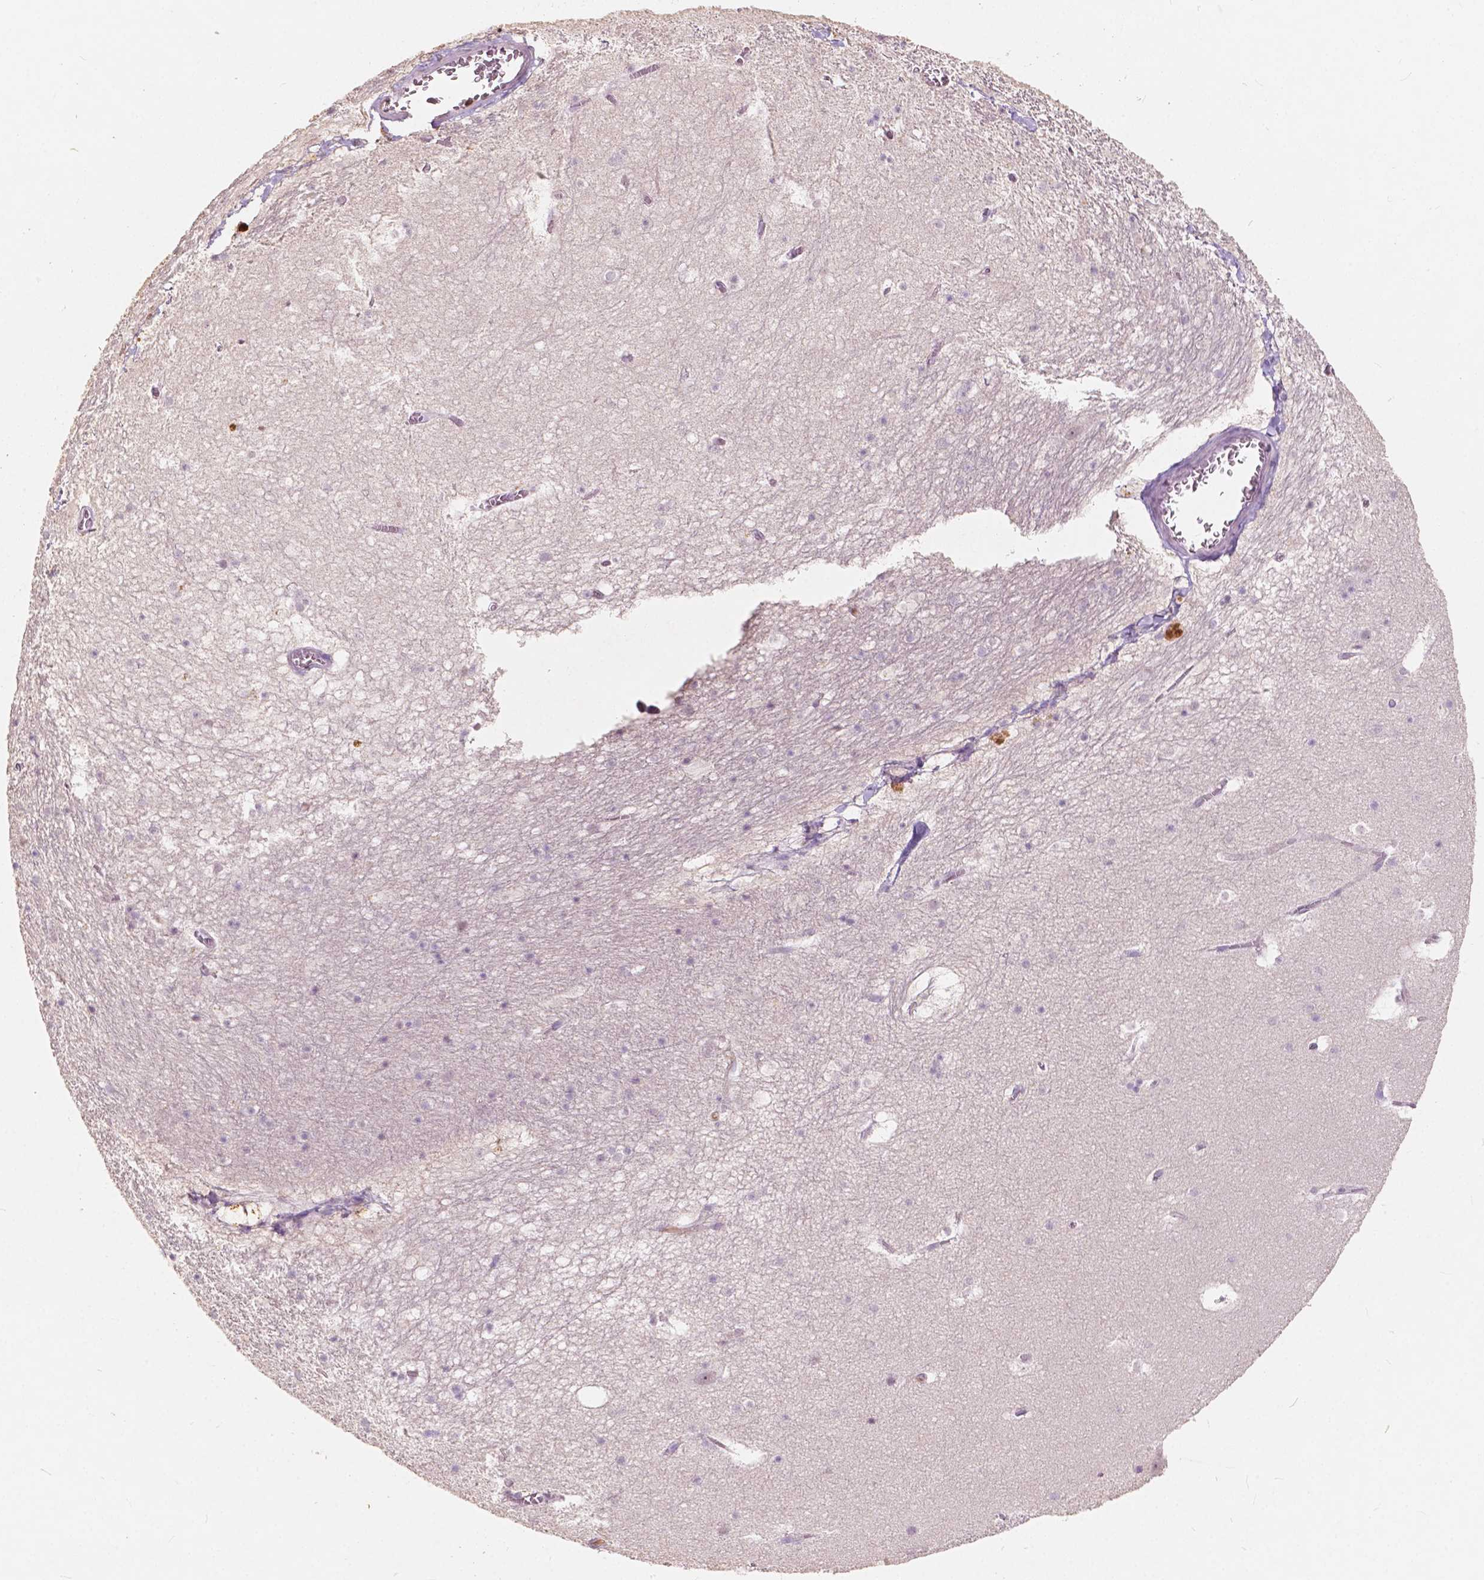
{"staining": {"intensity": "negative", "quantity": "none", "location": "none"}, "tissue": "hippocampus", "cell_type": "Glial cells", "image_type": "normal", "snomed": [{"axis": "morphology", "description": "Normal tissue, NOS"}, {"axis": "topography", "description": "Hippocampus"}], "caption": "Immunohistochemical staining of normal human hippocampus shows no significant staining in glial cells. The staining is performed using DAB brown chromogen with nuclei counter-stained in using hematoxylin.", "gene": "SOX15", "patient": {"sex": "male", "age": 45}}